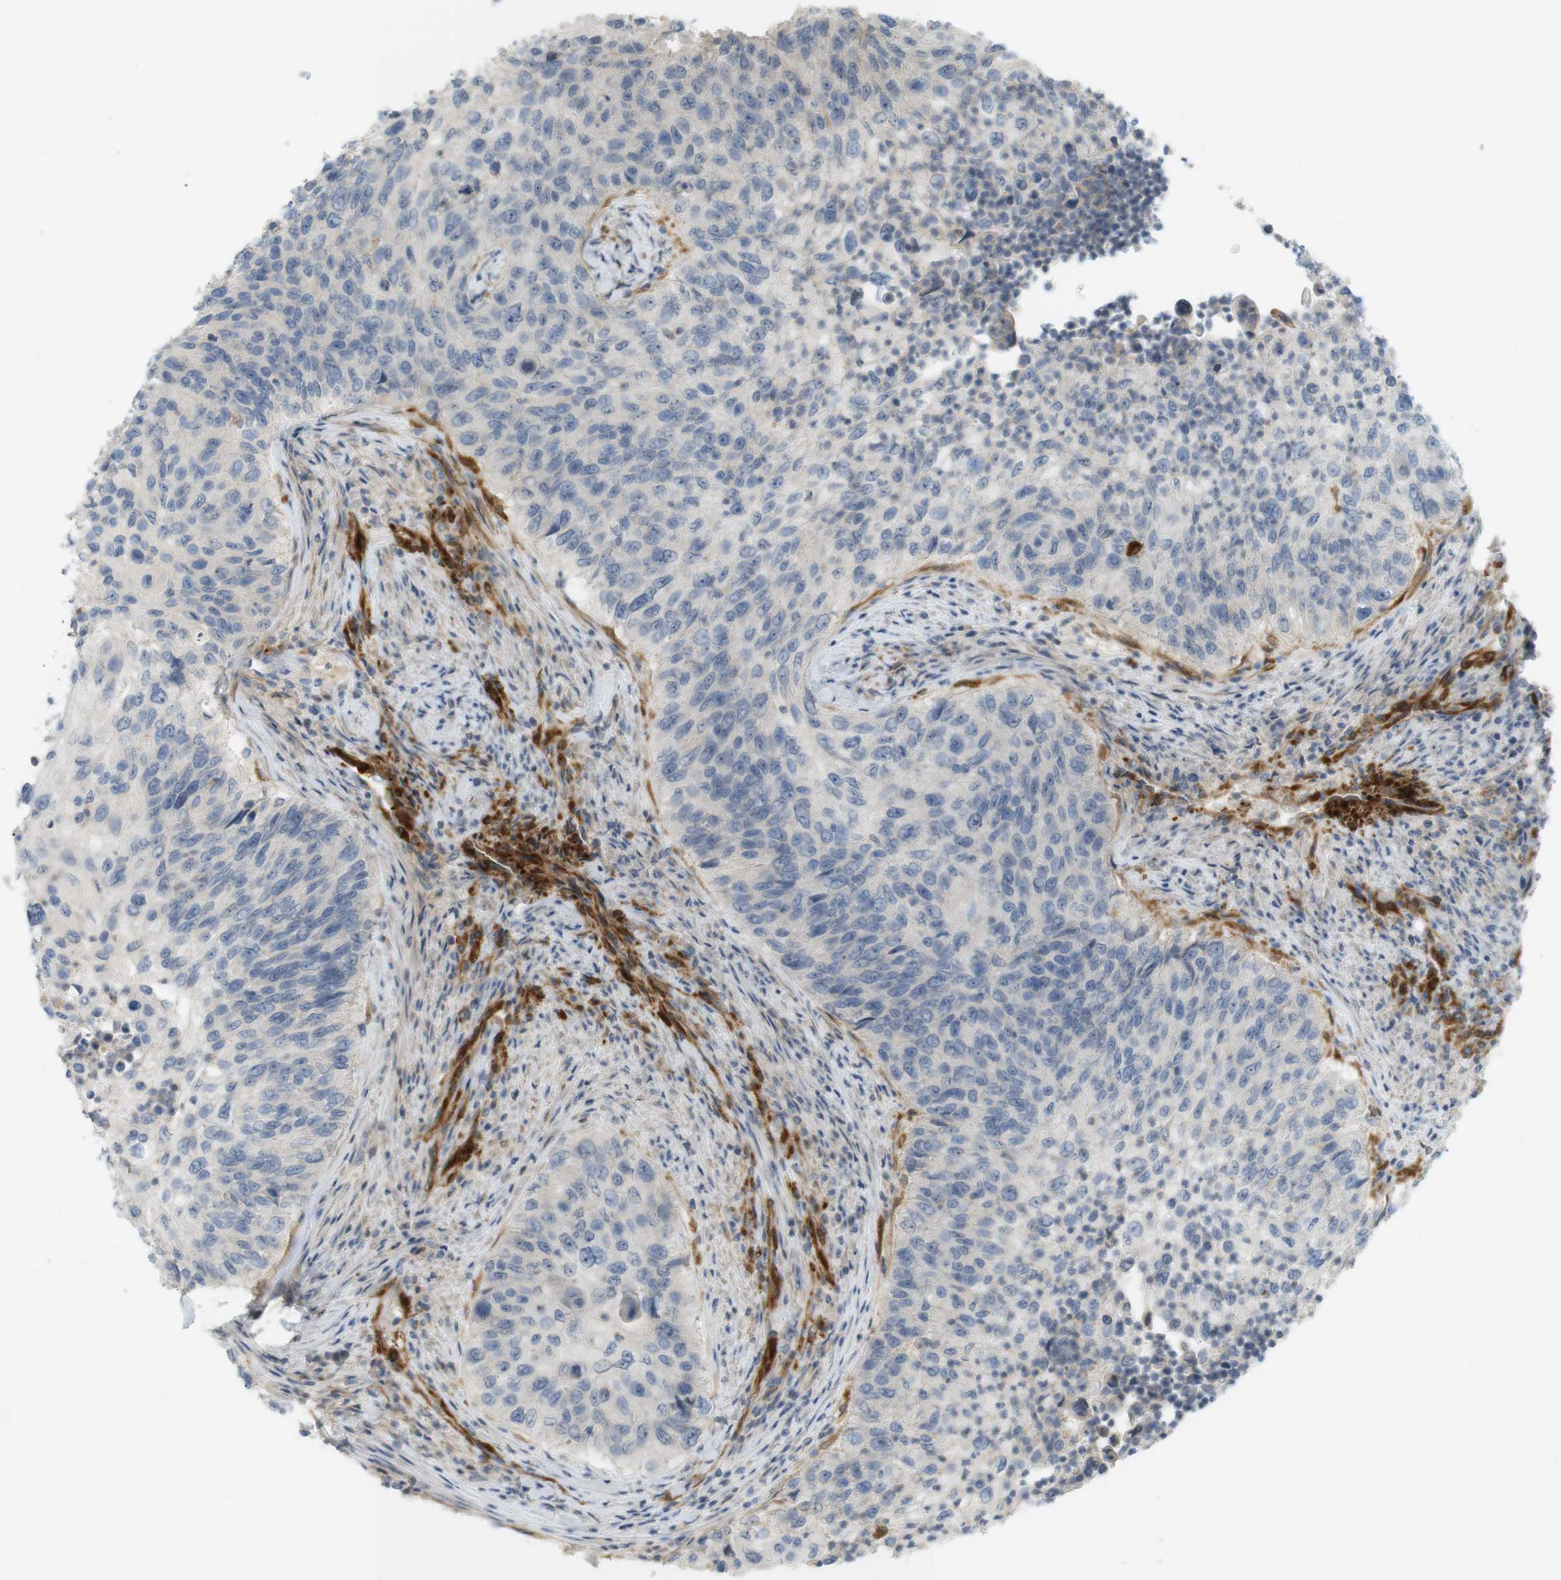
{"staining": {"intensity": "negative", "quantity": "none", "location": "none"}, "tissue": "urothelial cancer", "cell_type": "Tumor cells", "image_type": "cancer", "snomed": [{"axis": "morphology", "description": "Urothelial carcinoma, High grade"}, {"axis": "topography", "description": "Urinary bladder"}], "caption": "Immunohistochemical staining of human urothelial cancer displays no significant expression in tumor cells.", "gene": "PDE3A", "patient": {"sex": "female", "age": 60}}